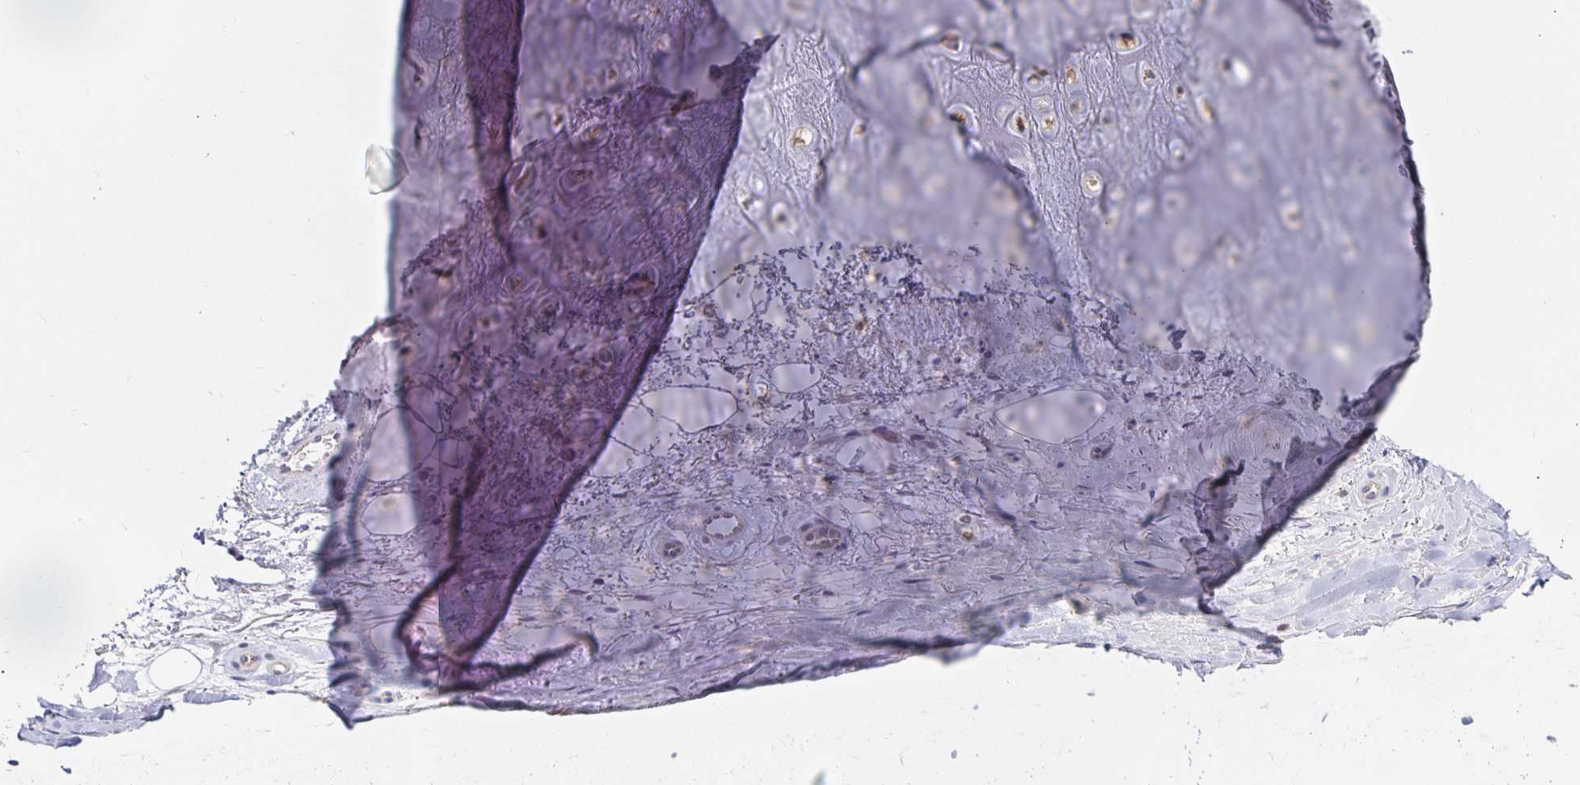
{"staining": {"intensity": "negative", "quantity": "none", "location": "none"}, "tissue": "adipose tissue", "cell_type": "Adipocytes", "image_type": "normal", "snomed": [{"axis": "morphology", "description": "Normal tissue, NOS"}, {"axis": "topography", "description": "Cartilage tissue"}], "caption": "DAB (3,3'-diaminobenzidine) immunohistochemical staining of unremarkable human adipose tissue demonstrates no significant staining in adipocytes. (DAB (3,3'-diaminobenzidine) IHC visualized using brightfield microscopy, high magnification).", "gene": "PDAP1", "patient": {"sex": "male", "age": 65}}